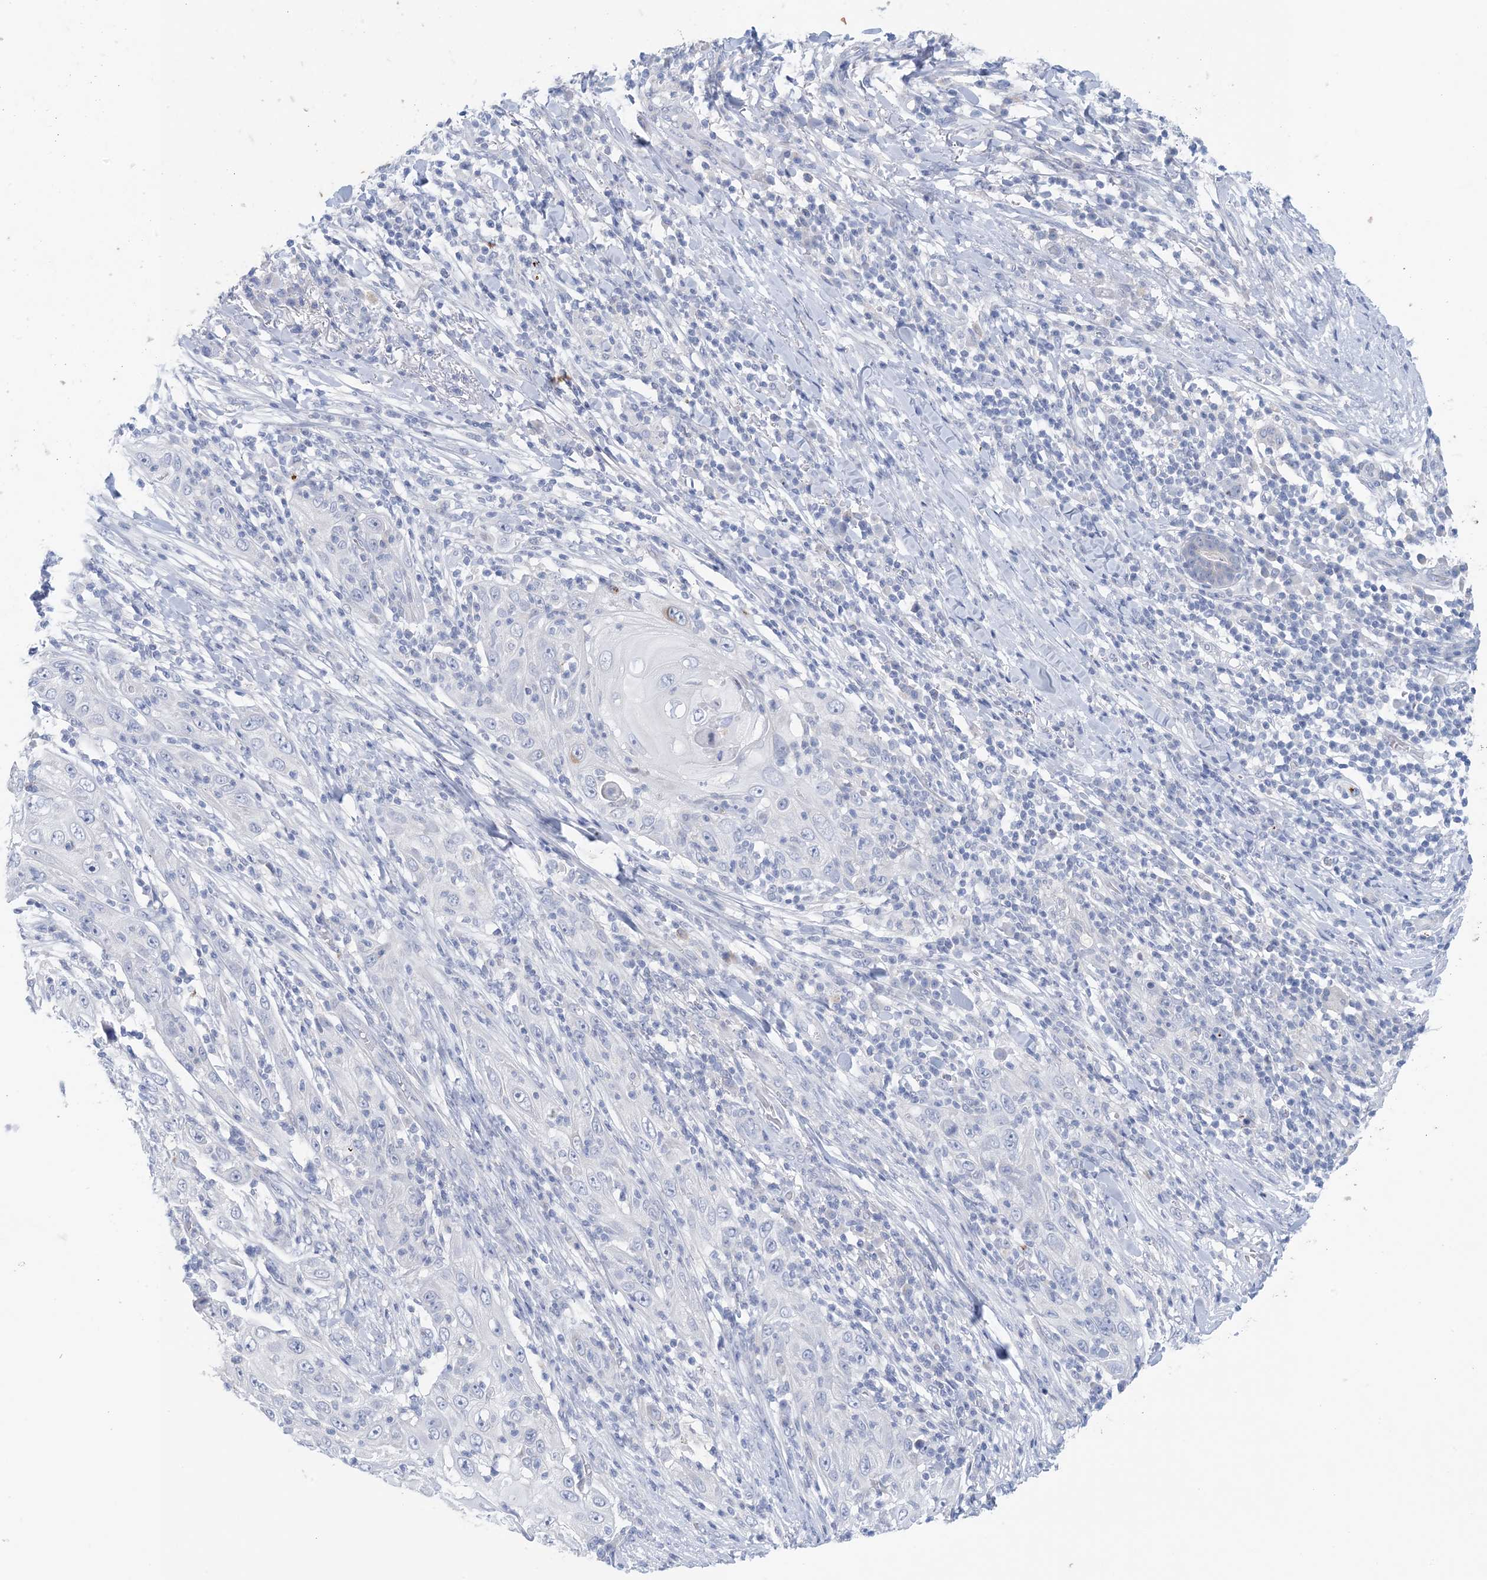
{"staining": {"intensity": "negative", "quantity": "none", "location": "none"}, "tissue": "skin cancer", "cell_type": "Tumor cells", "image_type": "cancer", "snomed": [{"axis": "morphology", "description": "Squamous cell carcinoma, NOS"}, {"axis": "topography", "description": "Skin"}], "caption": "Immunohistochemistry (IHC) photomicrograph of neoplastic tissue: skin squamous cell carcinoma stained with DAB reveals no significant protein positivity in tumor cells.", "gene": "GABRG1", "patient": {"sex": "female", "age": 88}}